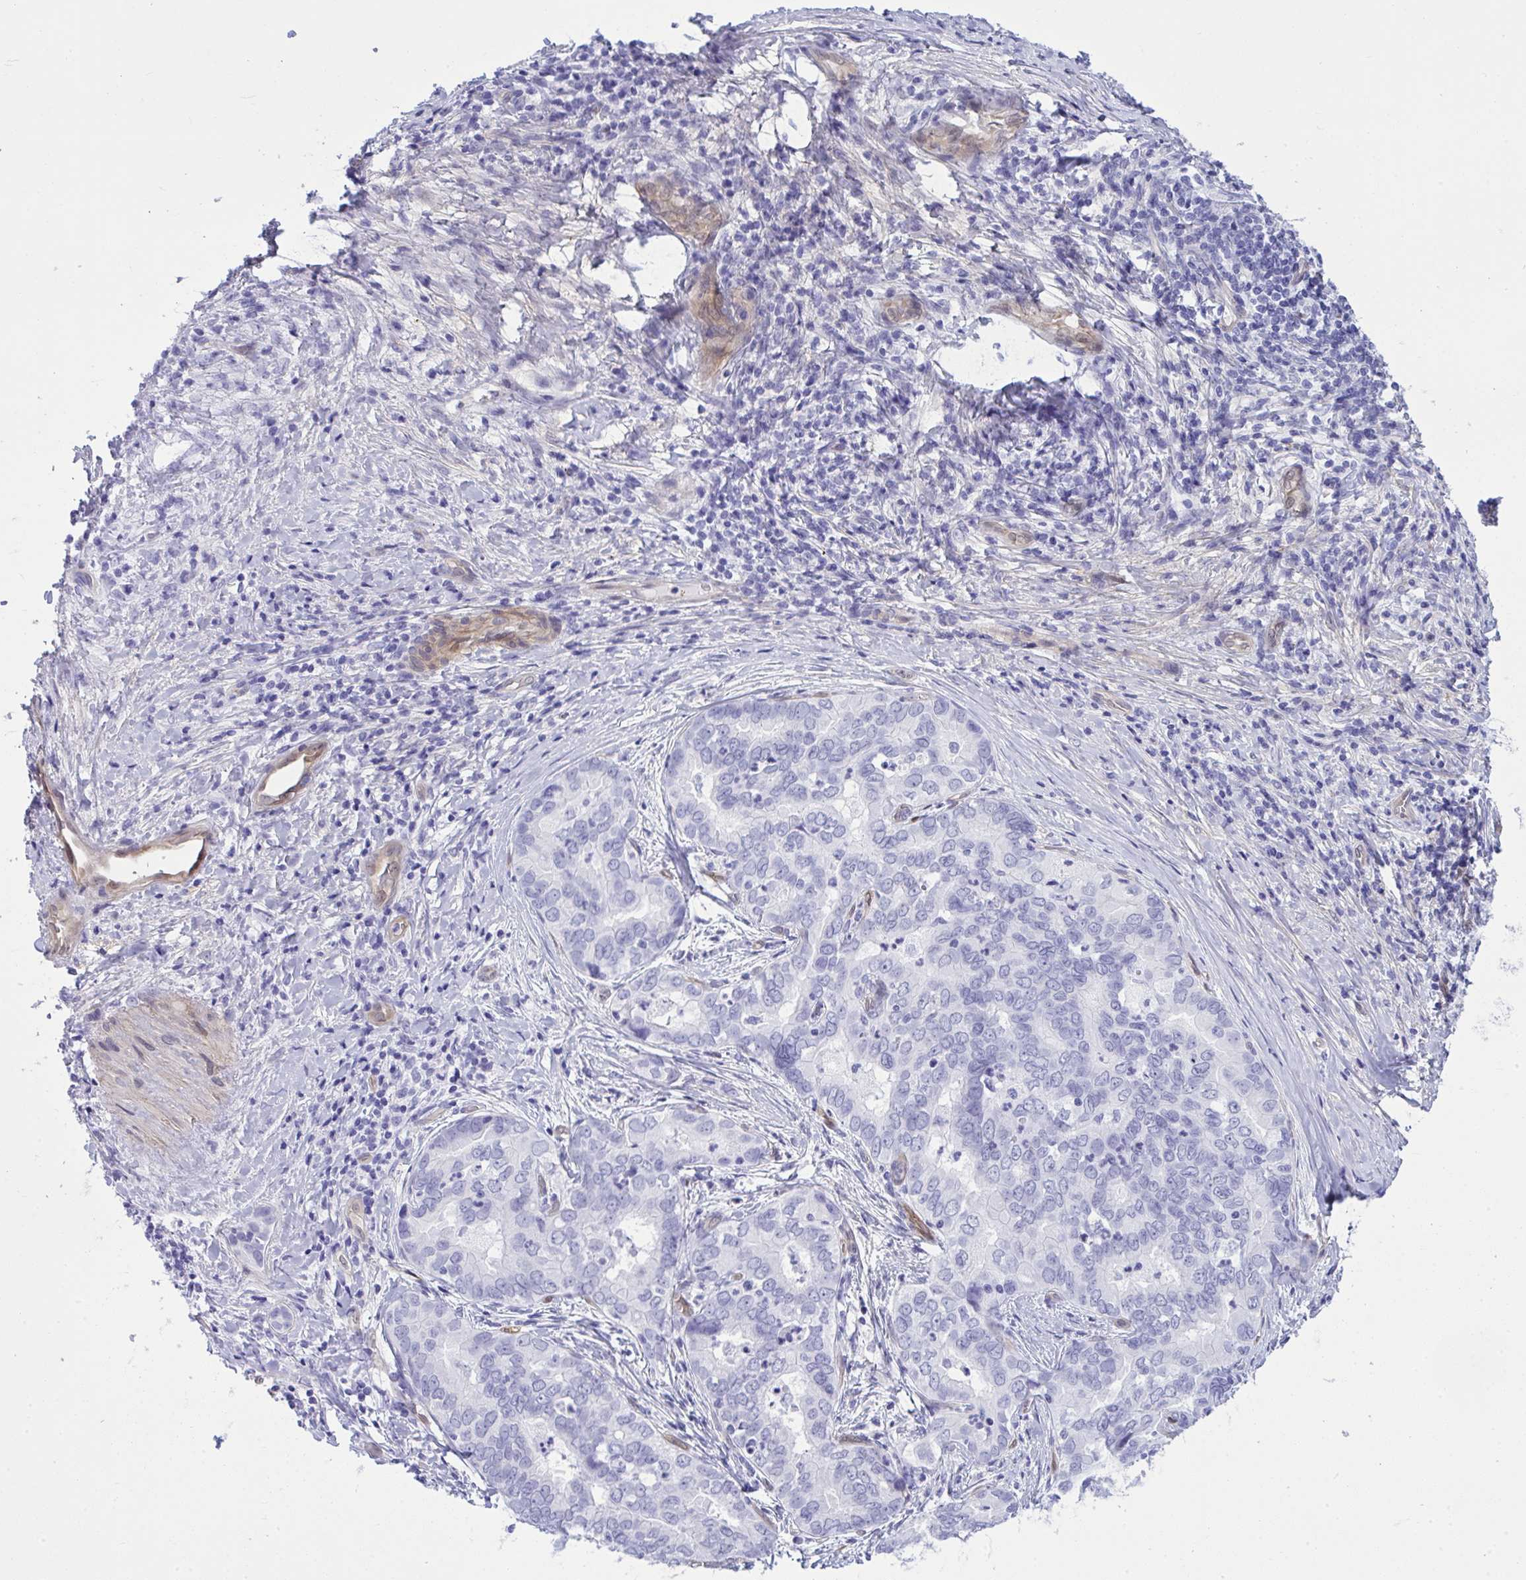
{"staining": {"intensity": "negative", "quantity": "none", "location": "none"}, "tissue": "liver cancer", "cell_type": "Tumor cells", "image_type": "cancer", "snomed": [{"axis": "morphology", "description": "Cholangiocarcinoma"}, {"axis": "topography", "description": "Liver"}], "caption": "Immunohistochemistry photomicrograph of neoplastic tissue: liver cancer (cholangiocarcinoma) stained with DAB shows no significant protein positivity in tumor cells.", "gene": "LIMS2", "patient": {"sex": "female", "age": 64}}